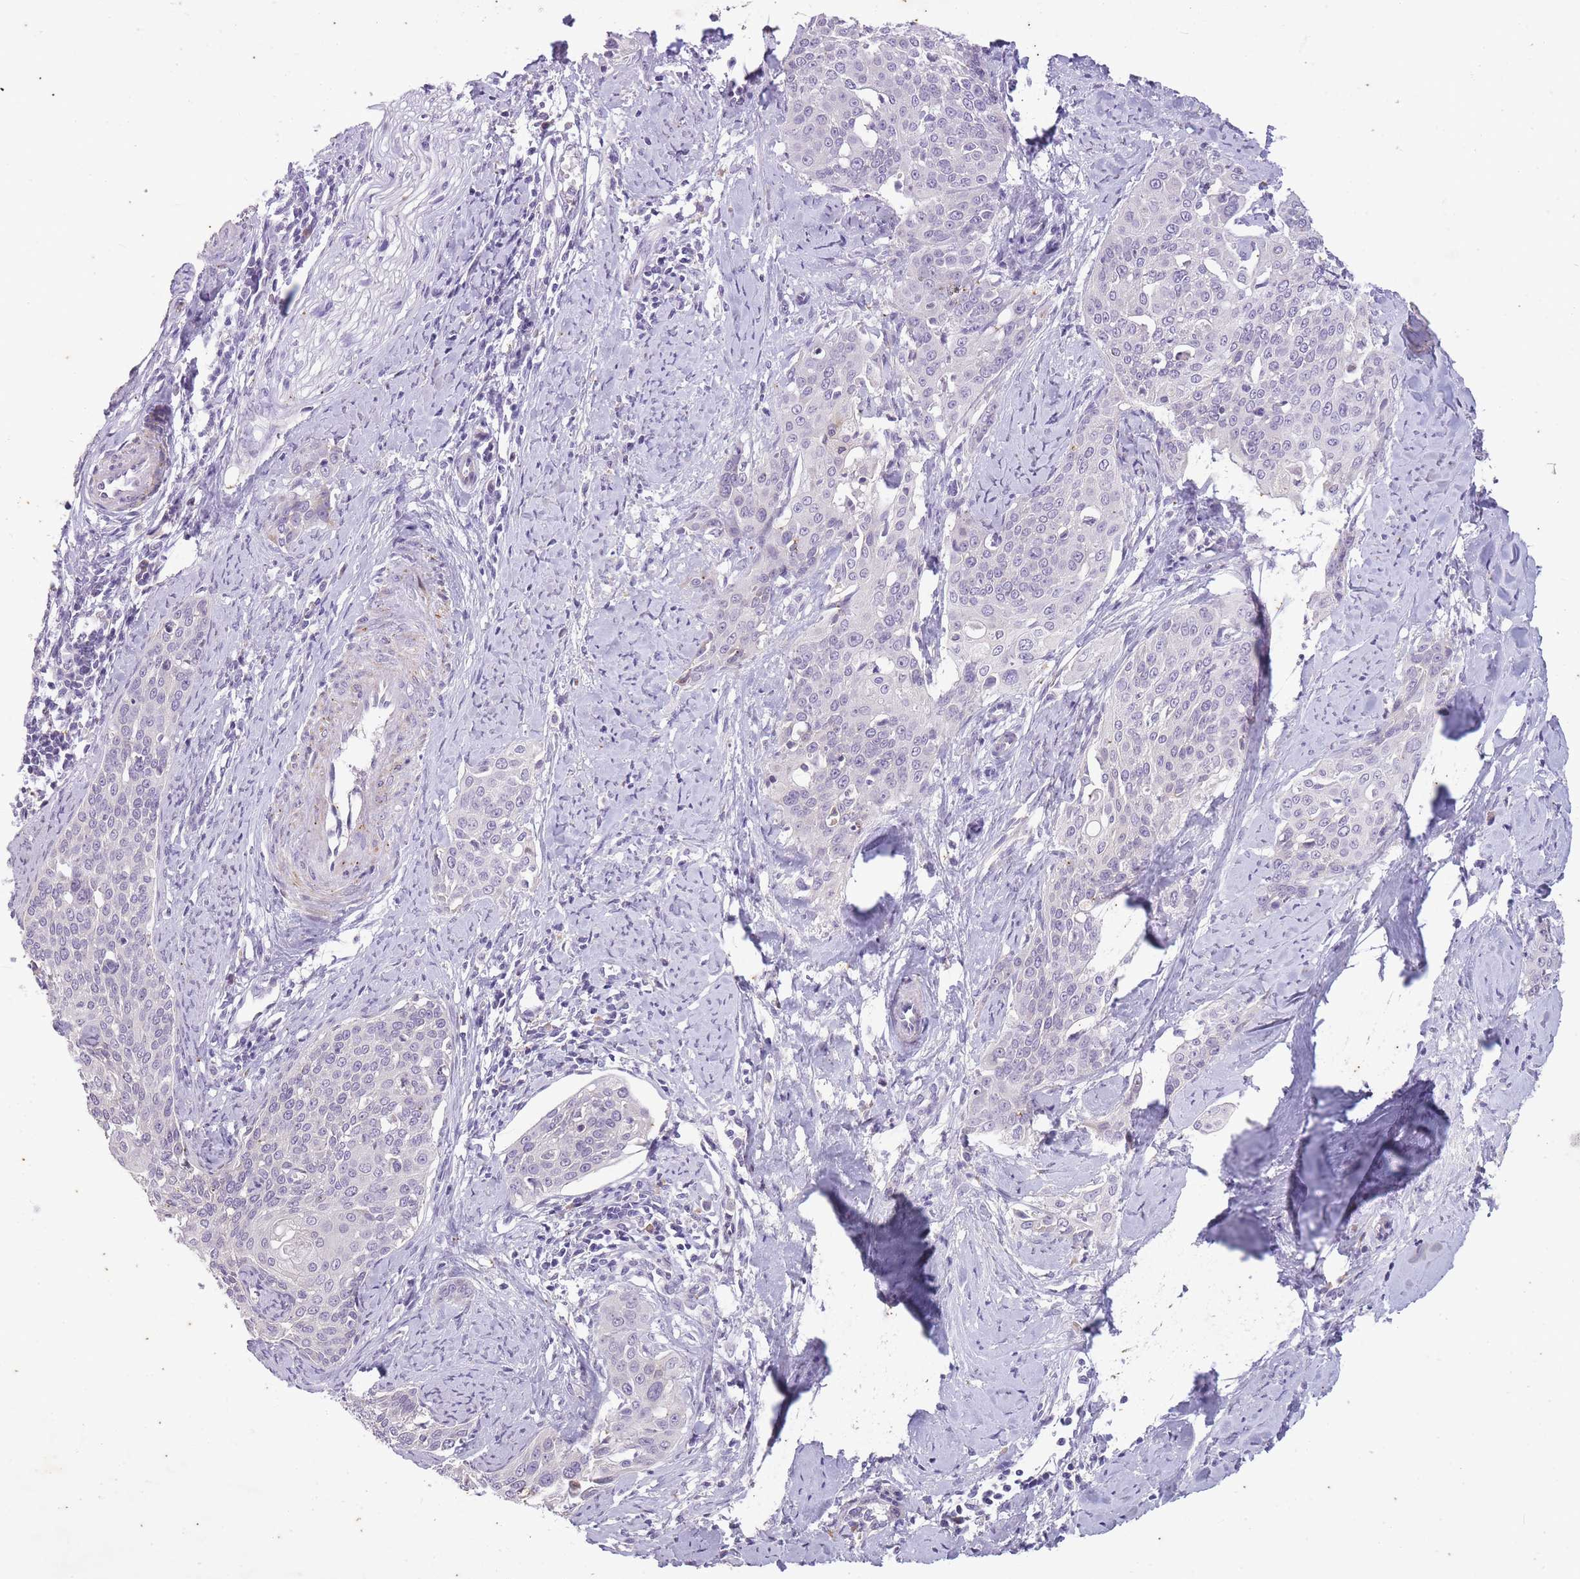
{"staining": {"intensity": "negative", "quantity": "none", "location": "none"}, "tissue": "cervical cancer", "cell_type": "Tumor cells", "image_type": "cancer", "snomed": [{"axis": "morphology", "description": "Squamous cell carcinoma, NOS"}, {"axis": "topography", "description": "Cervix"}], "caption": "Immunohistochemistry micrograph of neoplastic tissue: human cervical cancer (squamous cell carcinoma) stained with DAB (3,3'-diaminobenzidine) demonstrates no significant protein expression in tumor cells.", "gene": "CNTNAP3", "patient": {"sex": "female", "age": 44}}